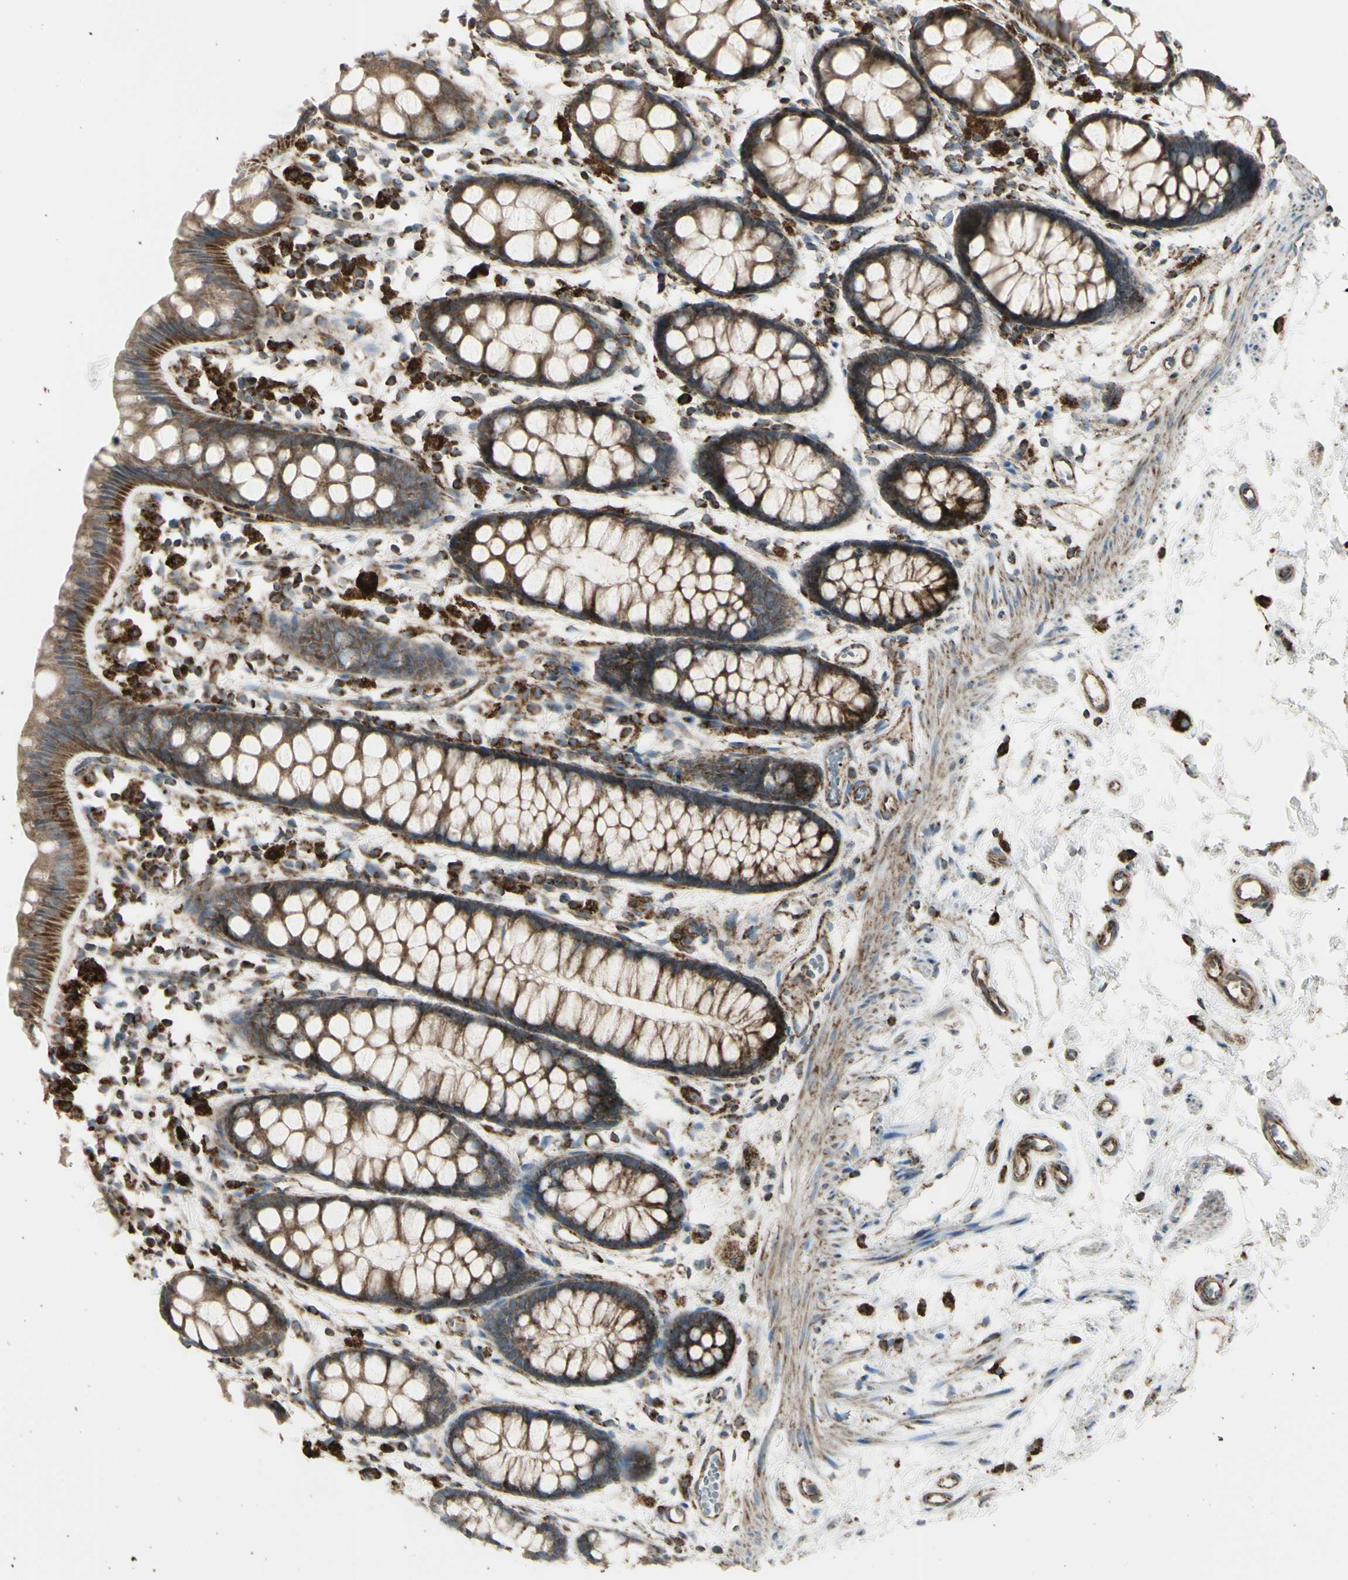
{"staining": {"intensity": "moderate", "quantity": ">75%", "location": "cytoplasmic/membranous"}, "tissue": "rectum", "cell_type": "Glandular cells", "image_type": "normal", "snomed": [{"axis": "morphology", "description": "Normal tissue, NOS"}, {"axis": "topography", "description": "Rectum"}], "caption": "An immunohistochemistry micrograph of unremarkable tissue is shown. Protein staining in brown highlights moderate cytoplasmic/membranous positivity in rectum within glandular cells.", "gene": "CYB5R1", "patient": {"sex": "female", "age": 66}}